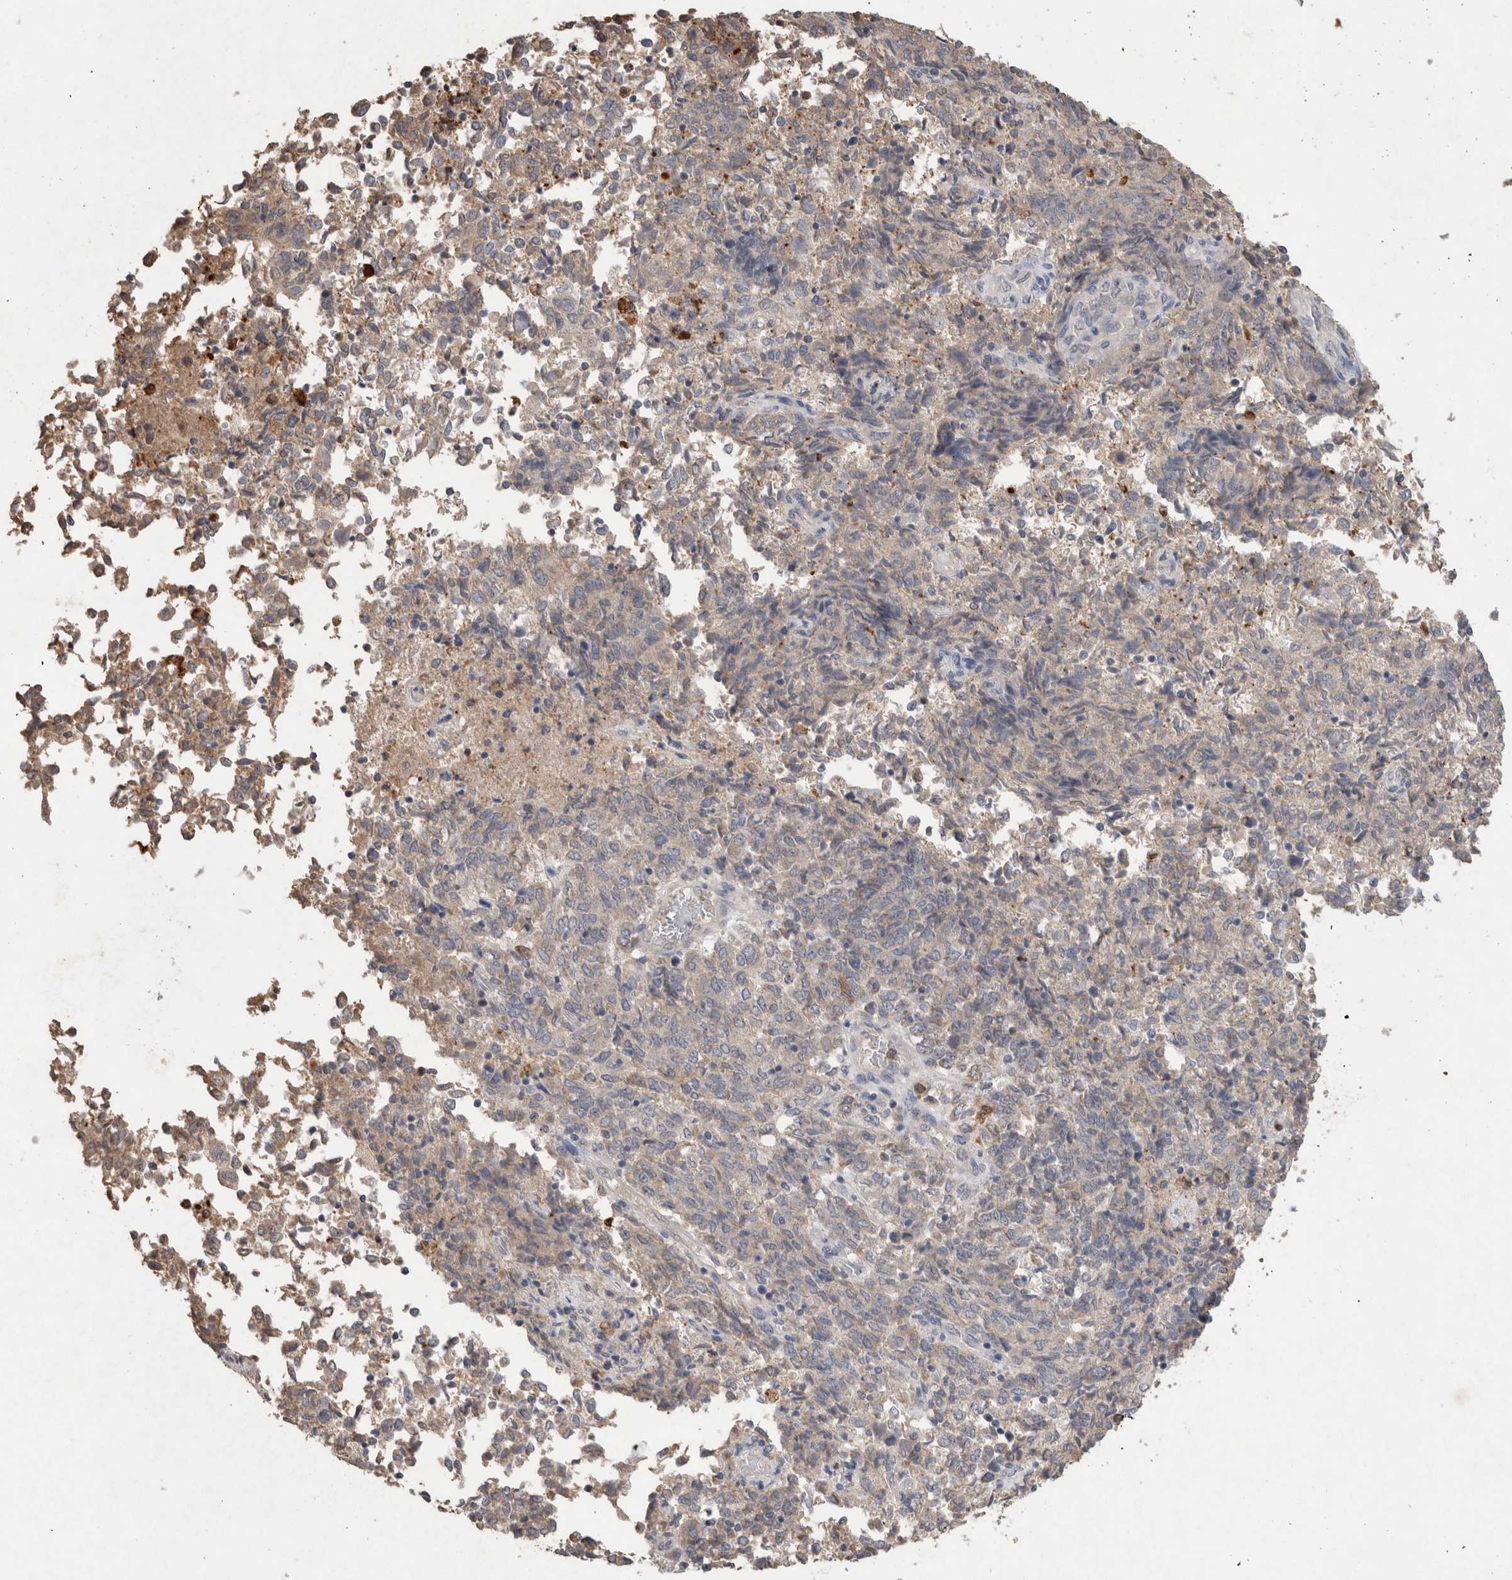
{"staining": {"intensity": "negative", "quantity": "none", "location": "none"}, "tissue": "endometrial cancer", "cell_type": "Tumor cells", "image_type": "cancer", "snomed": [{"axis": "morphology", "description": "Adenocarcinoma, NOS"}, {"axis": "topography", "description": "Endometrium"}], "caption": "This is an immunohistochemistry micrograph of endometrial cancer (adenocarcinoma). There is no staining in tumor cells.", "gene": "FABP7", "patient": {"sex": "female", "age": 80}}